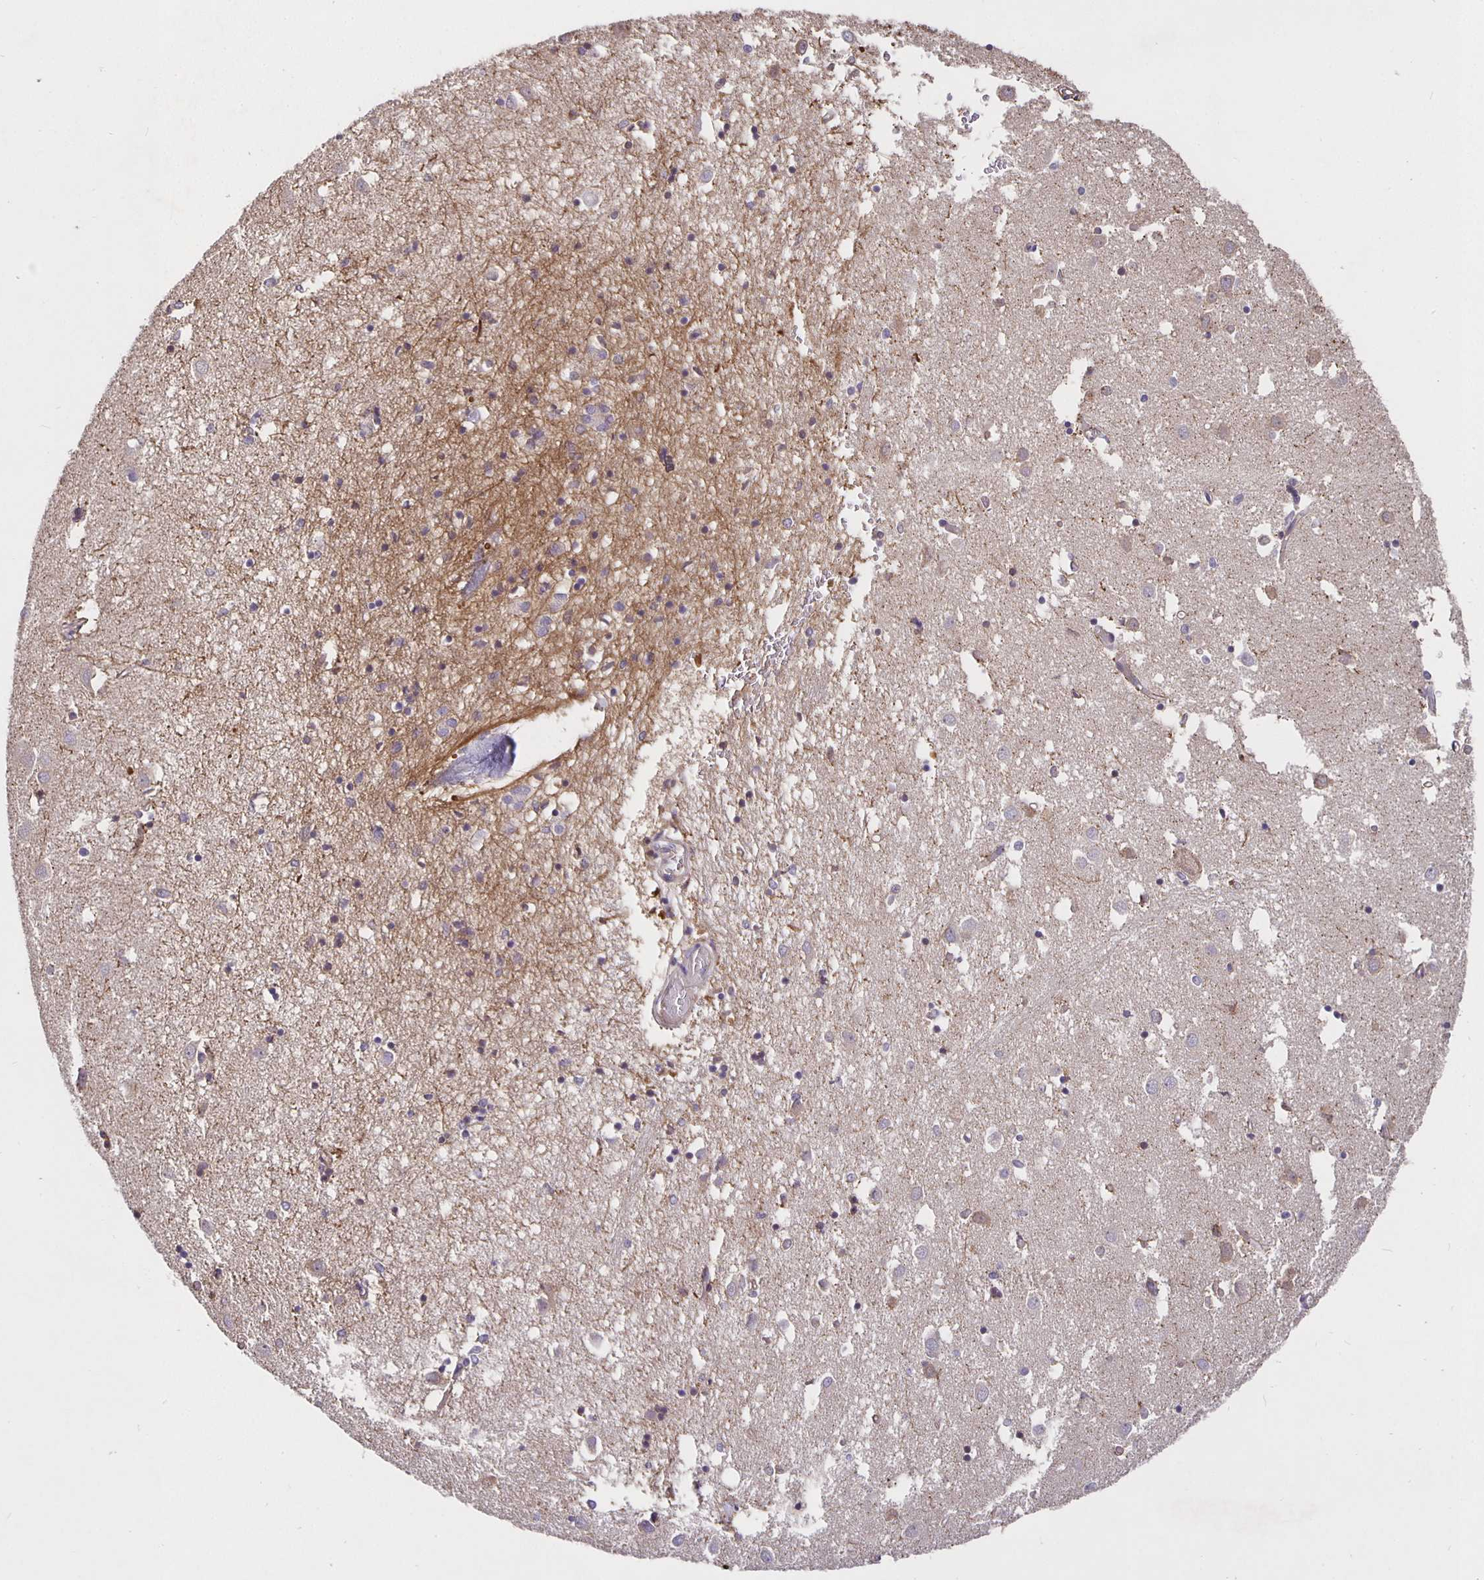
{"staining": {"intensity": "negative", "quantity": "none", "location": "none"}, "tissue": "caudate", "cell_type": "Glial cells", "image_type": "normal", "snomed": [{"axis": "morphology", "description": "Normal tissue, NOS"}, {"axis": "topography", "description": "Lateral ventricle wall"}], "caption": "DAB immunohistochemical staining of normal human caudate shows no significant expression in glial cells. Nuclei are stained in blue.", "gene": "NOG", "patient": {"sex": "male", "age": 70}}